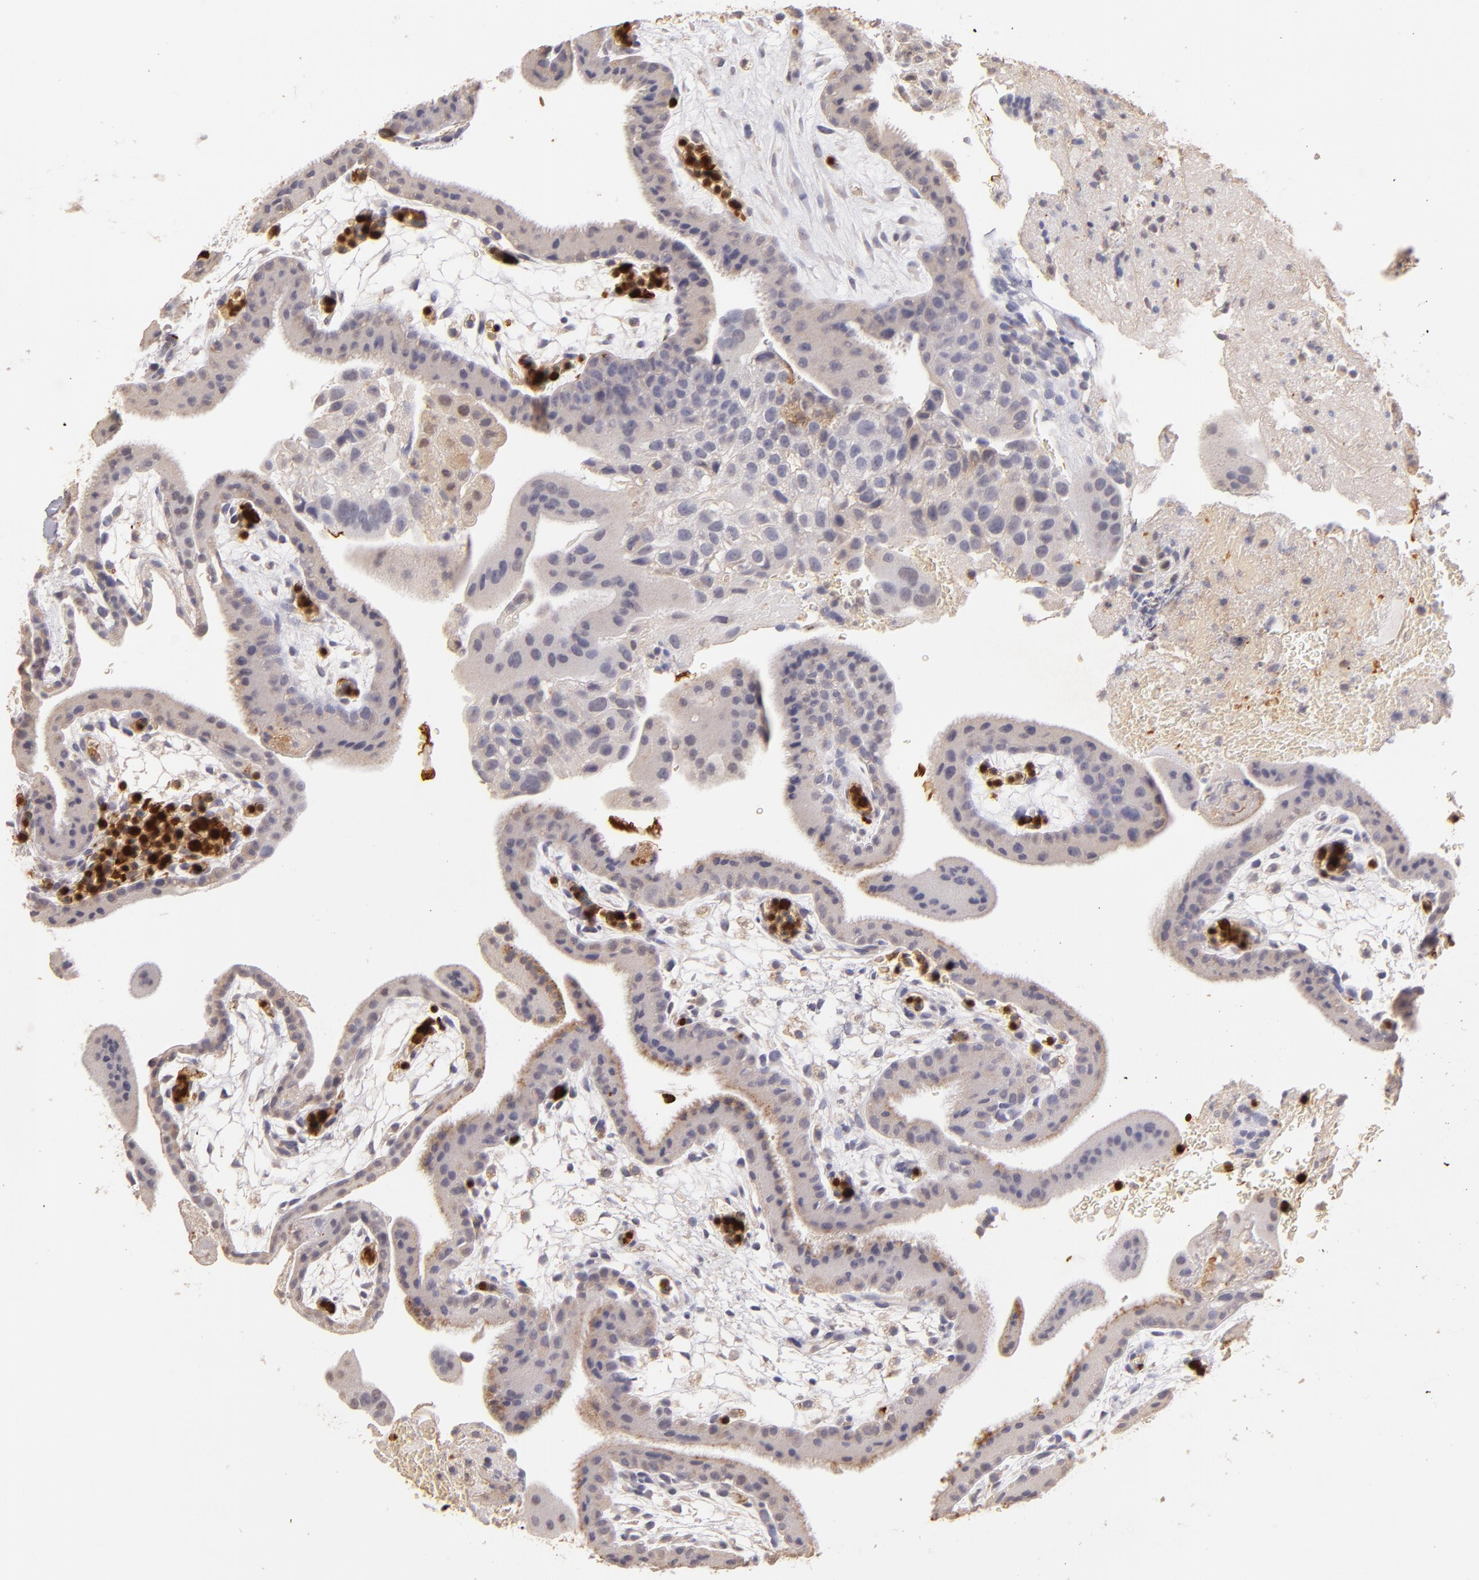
{"staining": {"intensity": "negative", "quantity": "none", "location": "none"}, "tissue": "placenta", "cell_type": "Decidual cells", "image_type": "normal", "snomed": [{"axis": "morphology", "description": "Normal tissue, NOS"}, {"axis": "topography", "description": "Placenta"}], "caption": "A micrograph of human placenta is negative for staining in decidual cells. (DAB (3,3'-diaminobenzidine) immunohistochemistry, high magnification).", "gene": "SERPINC1", "patient": {"sex": "female", "age": 19}}